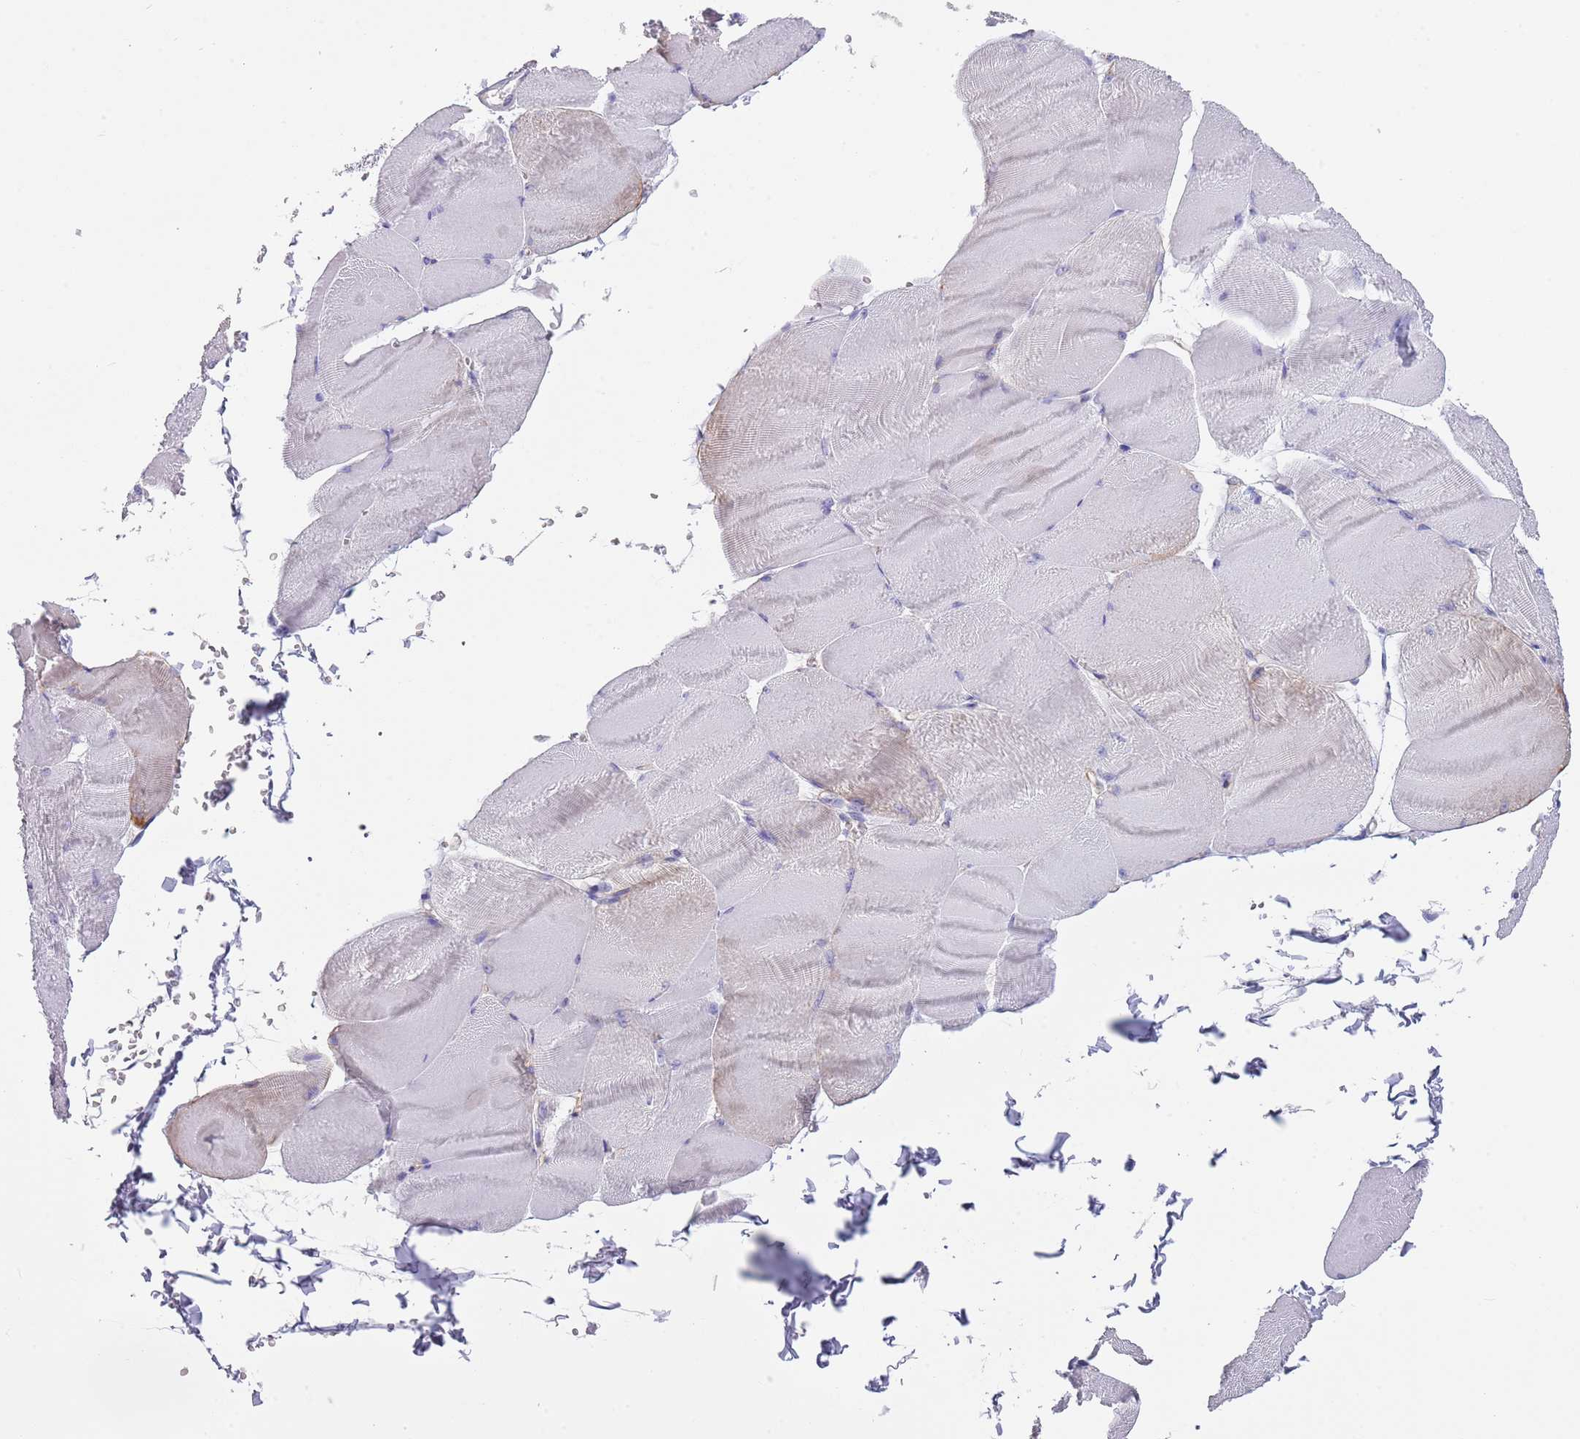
{"staining": {"intensity": "negative", "quantity": "none", "location": "none"}, "tissue": "skeletal muscle", "cell_type": "Myocytes", "image_type": "normal", "snomed": [{"axis": "morphology", "description": "Normal tissue, NOS"}, {"axis": "morphology", "description": "Basal cell carcinoma"}, {"axis": "topography", "description": "Skeletal muscle"}], "caption": "This is an immunohistochemistry (IHC) micrograph of benign human skeletal muscle. There is no staining in myocytes.", "gene": "TSGA13", "patient": {"sex": "female", "age": 64}}